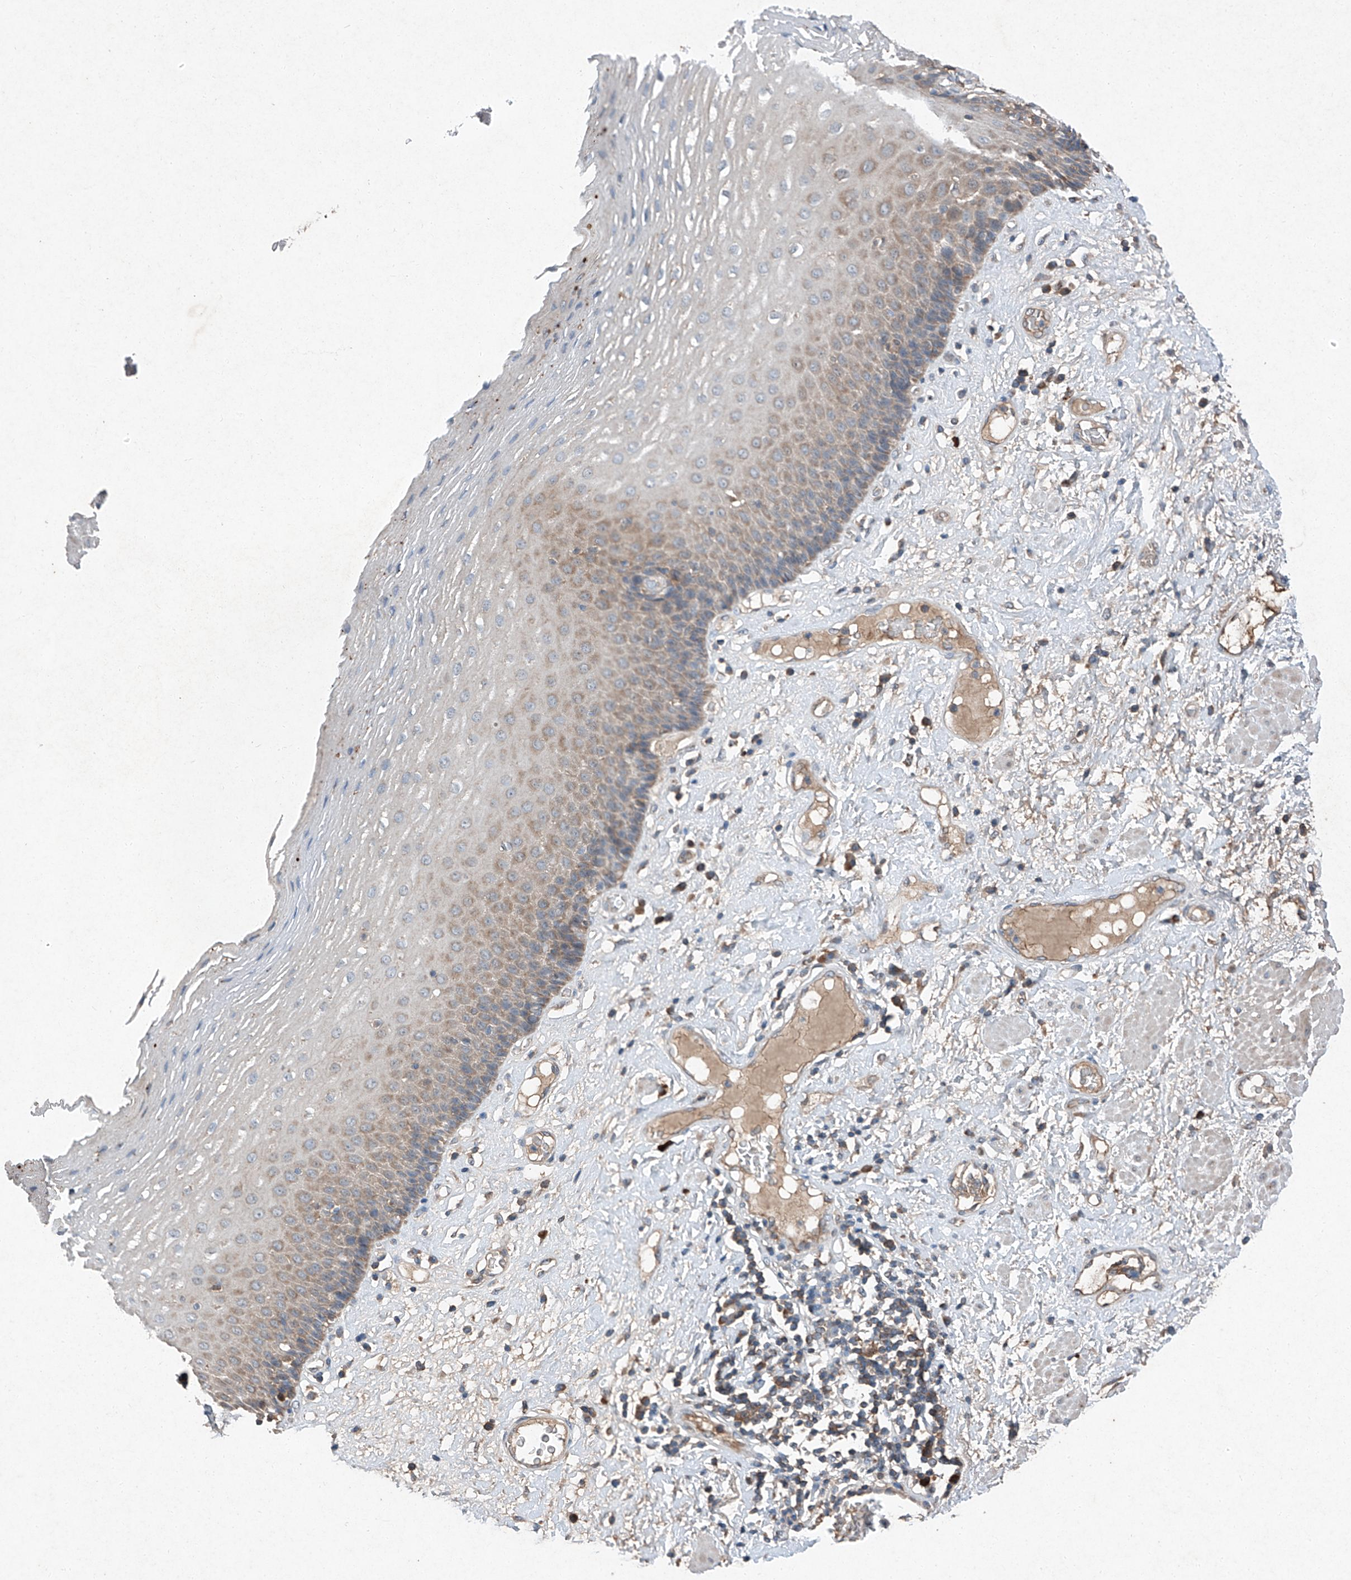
{"staining": {"intensity": "weak", "quantity": "25%-75%", "location": "cytoplasmic/membranous"}, "tissue": "esophagus", "cell_type": "Squamous epithelial cells", "image_type": "normal", "snomed": [{"axis": "morphology", "description": "Normal tissue, NOS"}, {"axis": "morphology", "description": "Adenocarcinoma, NOS"}, {"axis": "topography", "description": "Esophagus"}], "caption": "Esophagus stained with DAB immunohistochemistry (IHC) demonstrates low levels of weak cytoplasmic/membranous positivity in about 25%-75% of squamous epithelial cells. The staining was performed using DAB (3,3'-diaminobenzidine), with brown indicating positive protein expression. Nuclei are stained blue with hematoxylin.", "gene": "RUSC1", "patient": {"sex": "male", "age": 62}}